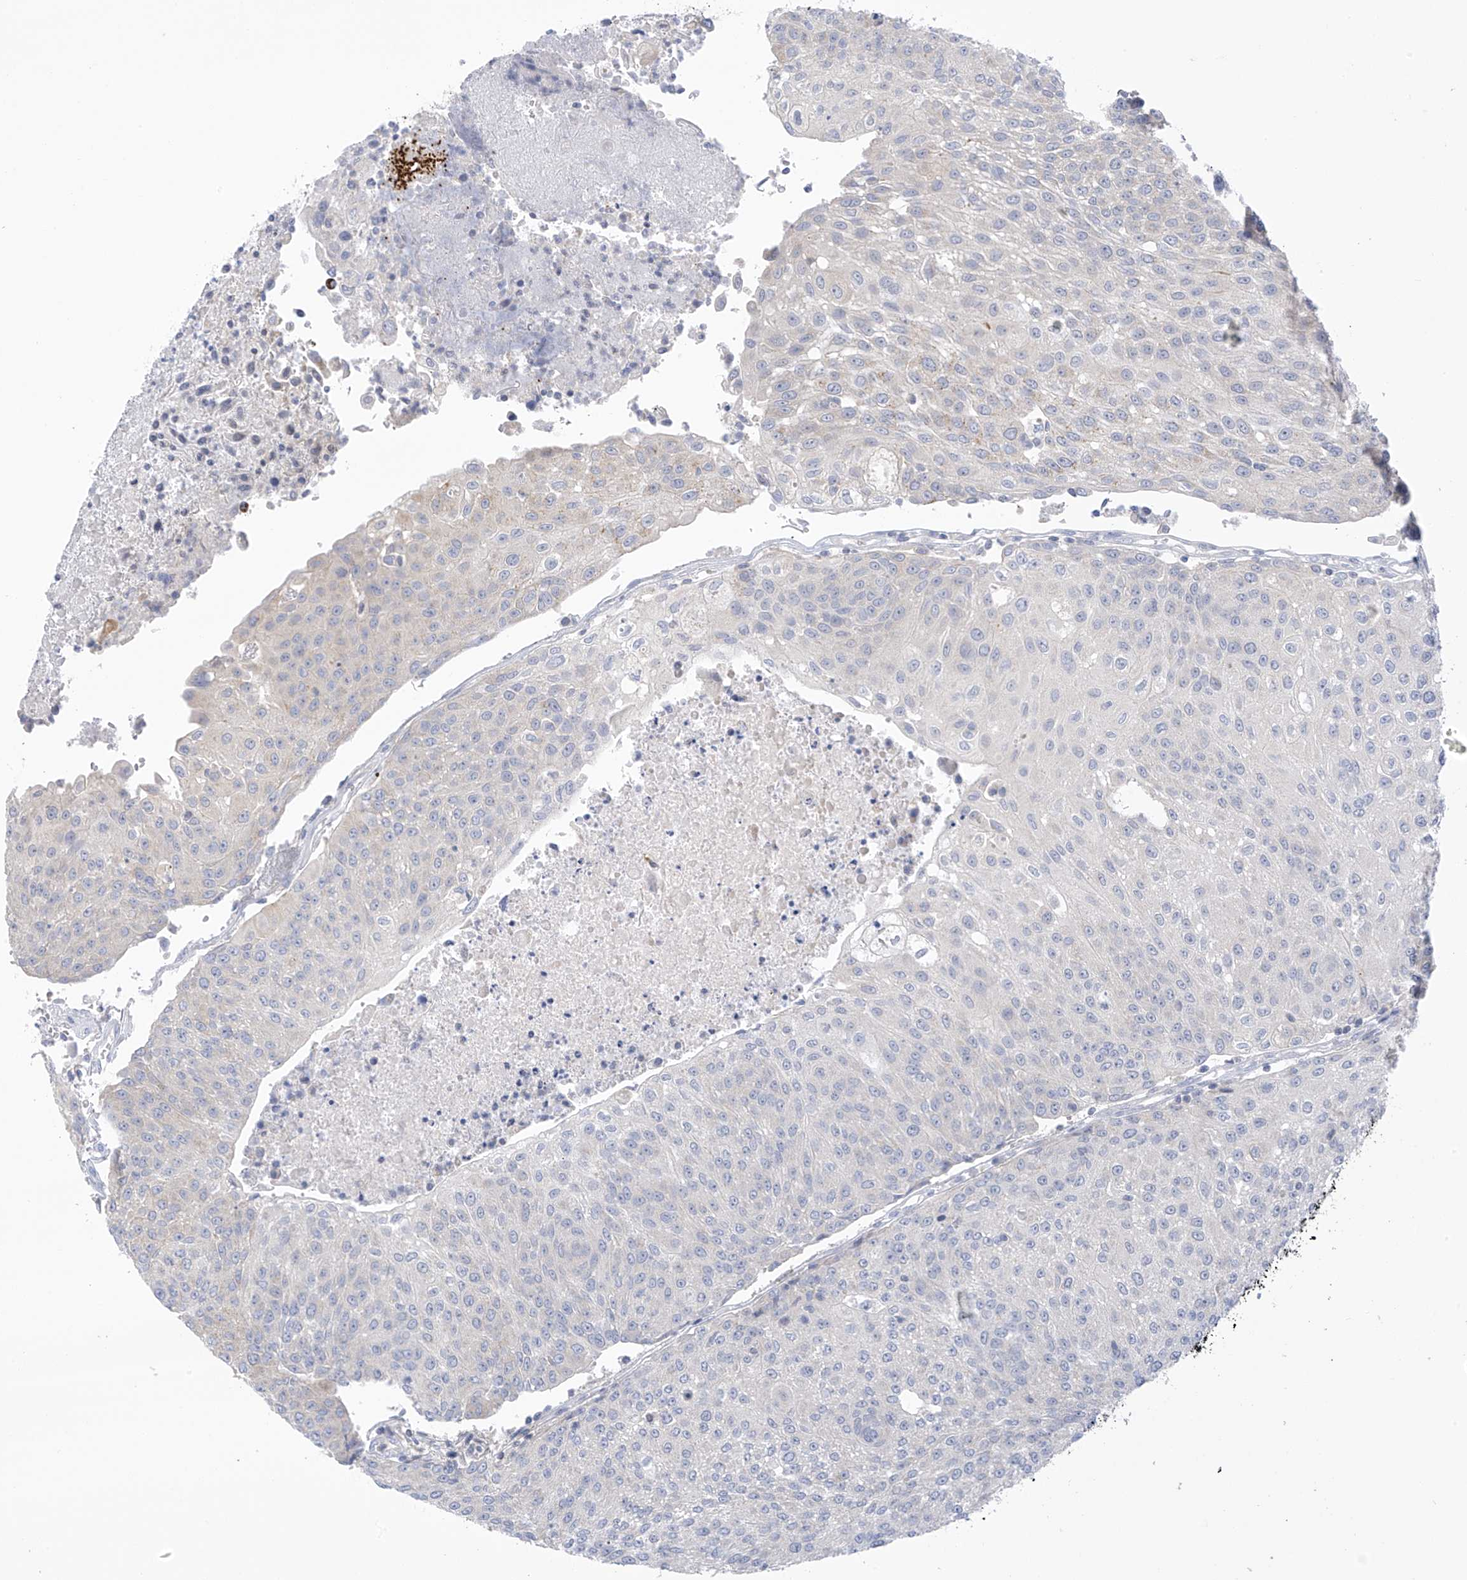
{"staining": {"intensity": "negative", "quantity": "none", "location": "none"}, "tissue": "urothelial cancer", "cell_type": "Tumor cells", "image_type": "cancer", "snomed": [{"axis": "morphology", "description": "Urothelial carcinoma, High grade"}, {"axis": "topography", "description": "Urinary bladder"}], "caption": "Immunohistochemistry (IHC) of urothelial cancer shows no expression in tumor cells.", "gene": "SLC6A12", "patient": {"sex": "female", "age": 85}}